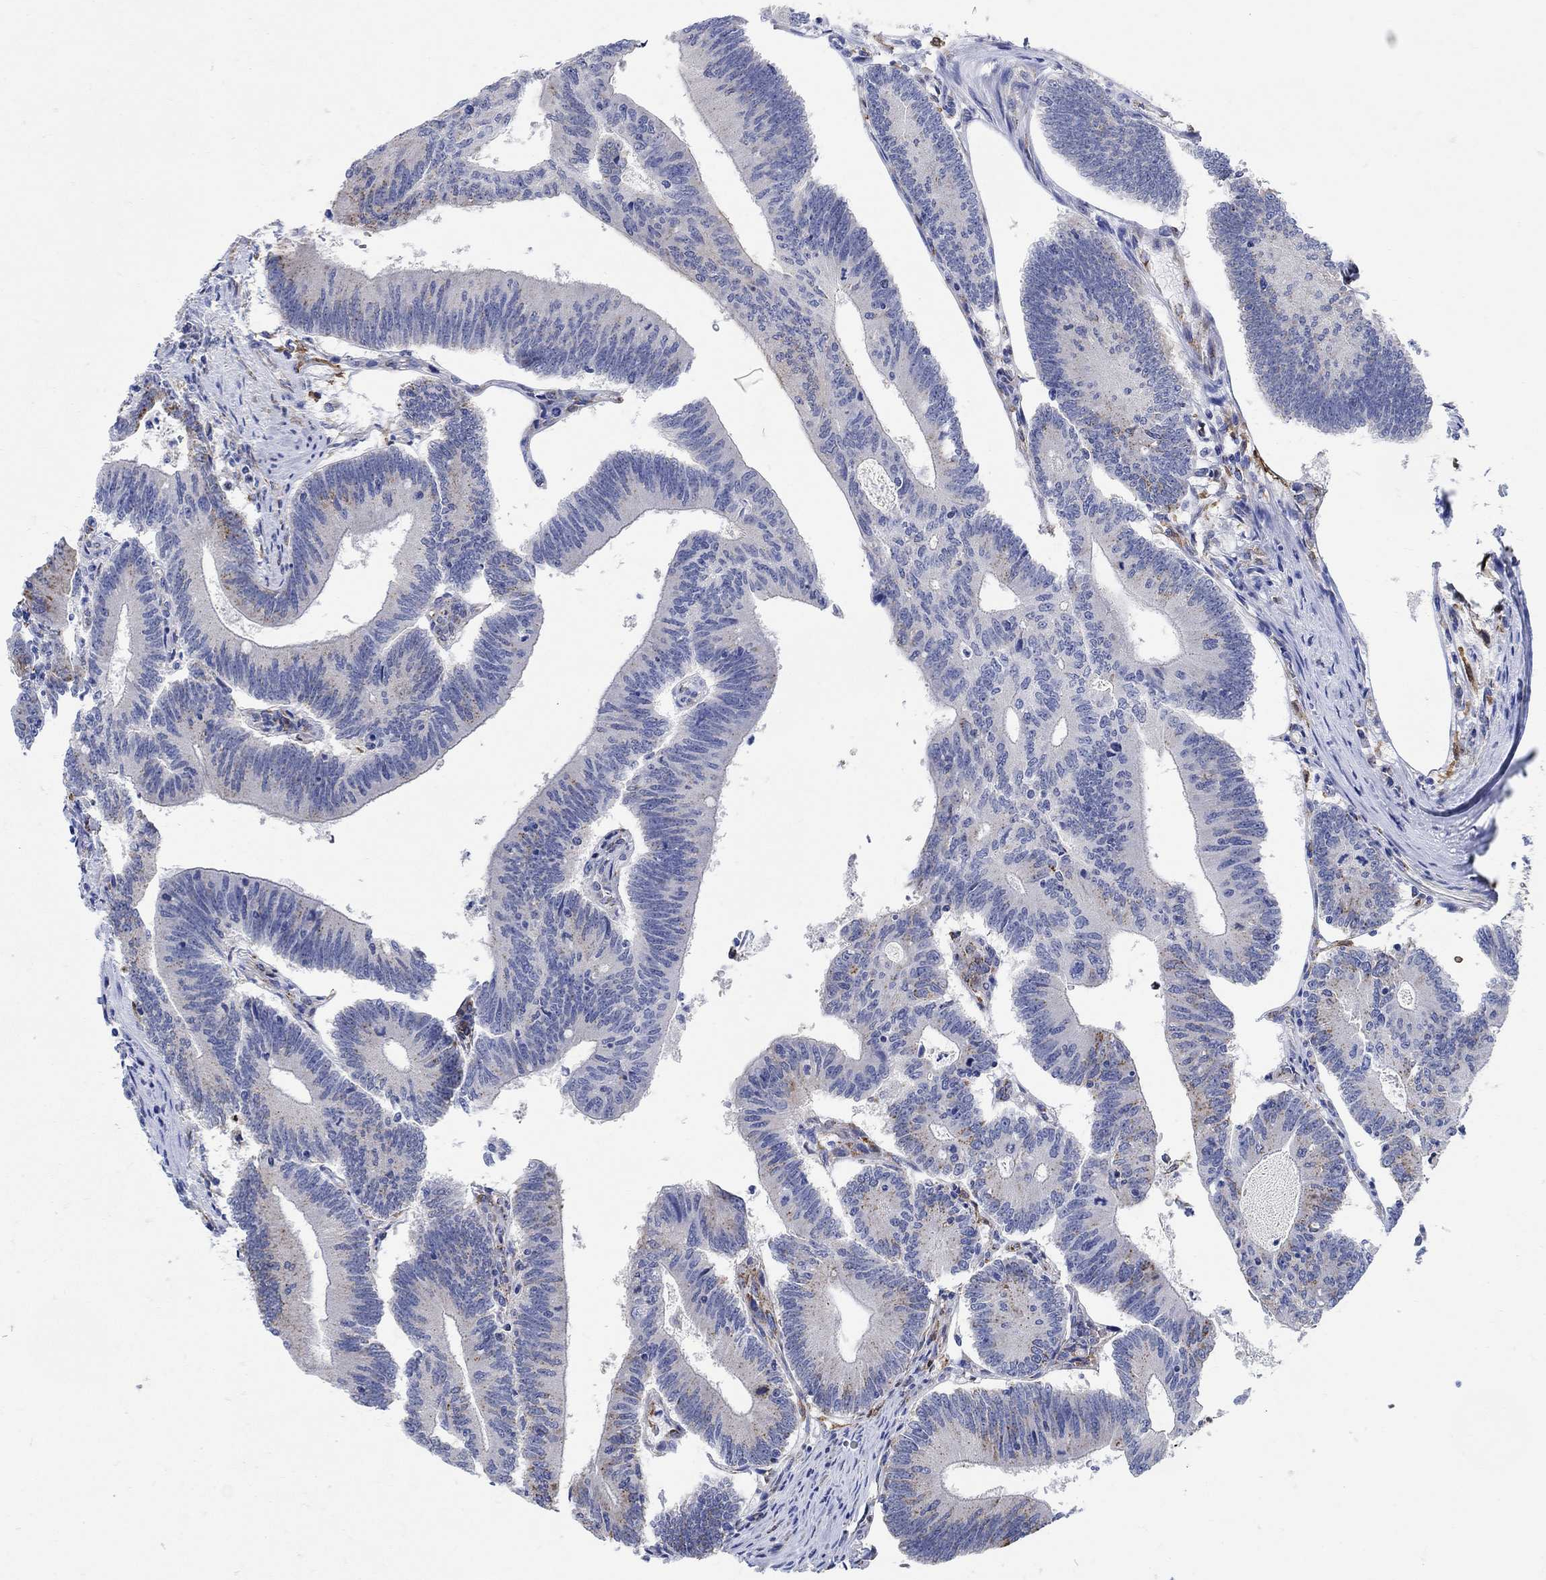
{"staining": {"intensity": "moderate", "quantity": "<25%", "location": "cytoplasmic/membranous"}, "tissue": "colorectal cancer", "cell_type": "Tumor cells", "image_type": "cancer", "snomed": [{"axis": "morphology", "description": "Adenocarcinoma, NOS"}, {"axis": "topography", "description": "Colon"}], "caption": "Immunohistochemical staining of colorectal cancer (adenocarcinoma) reveals low levels of moderate cytoplasmic/membranous protein positivity in approximately <25% of tumor cells. (brown staining indicates protein expression, while blue staining denotes nuclei).", "gene": "PHF21B", "patient": {"sex": "female", "age": 70}}